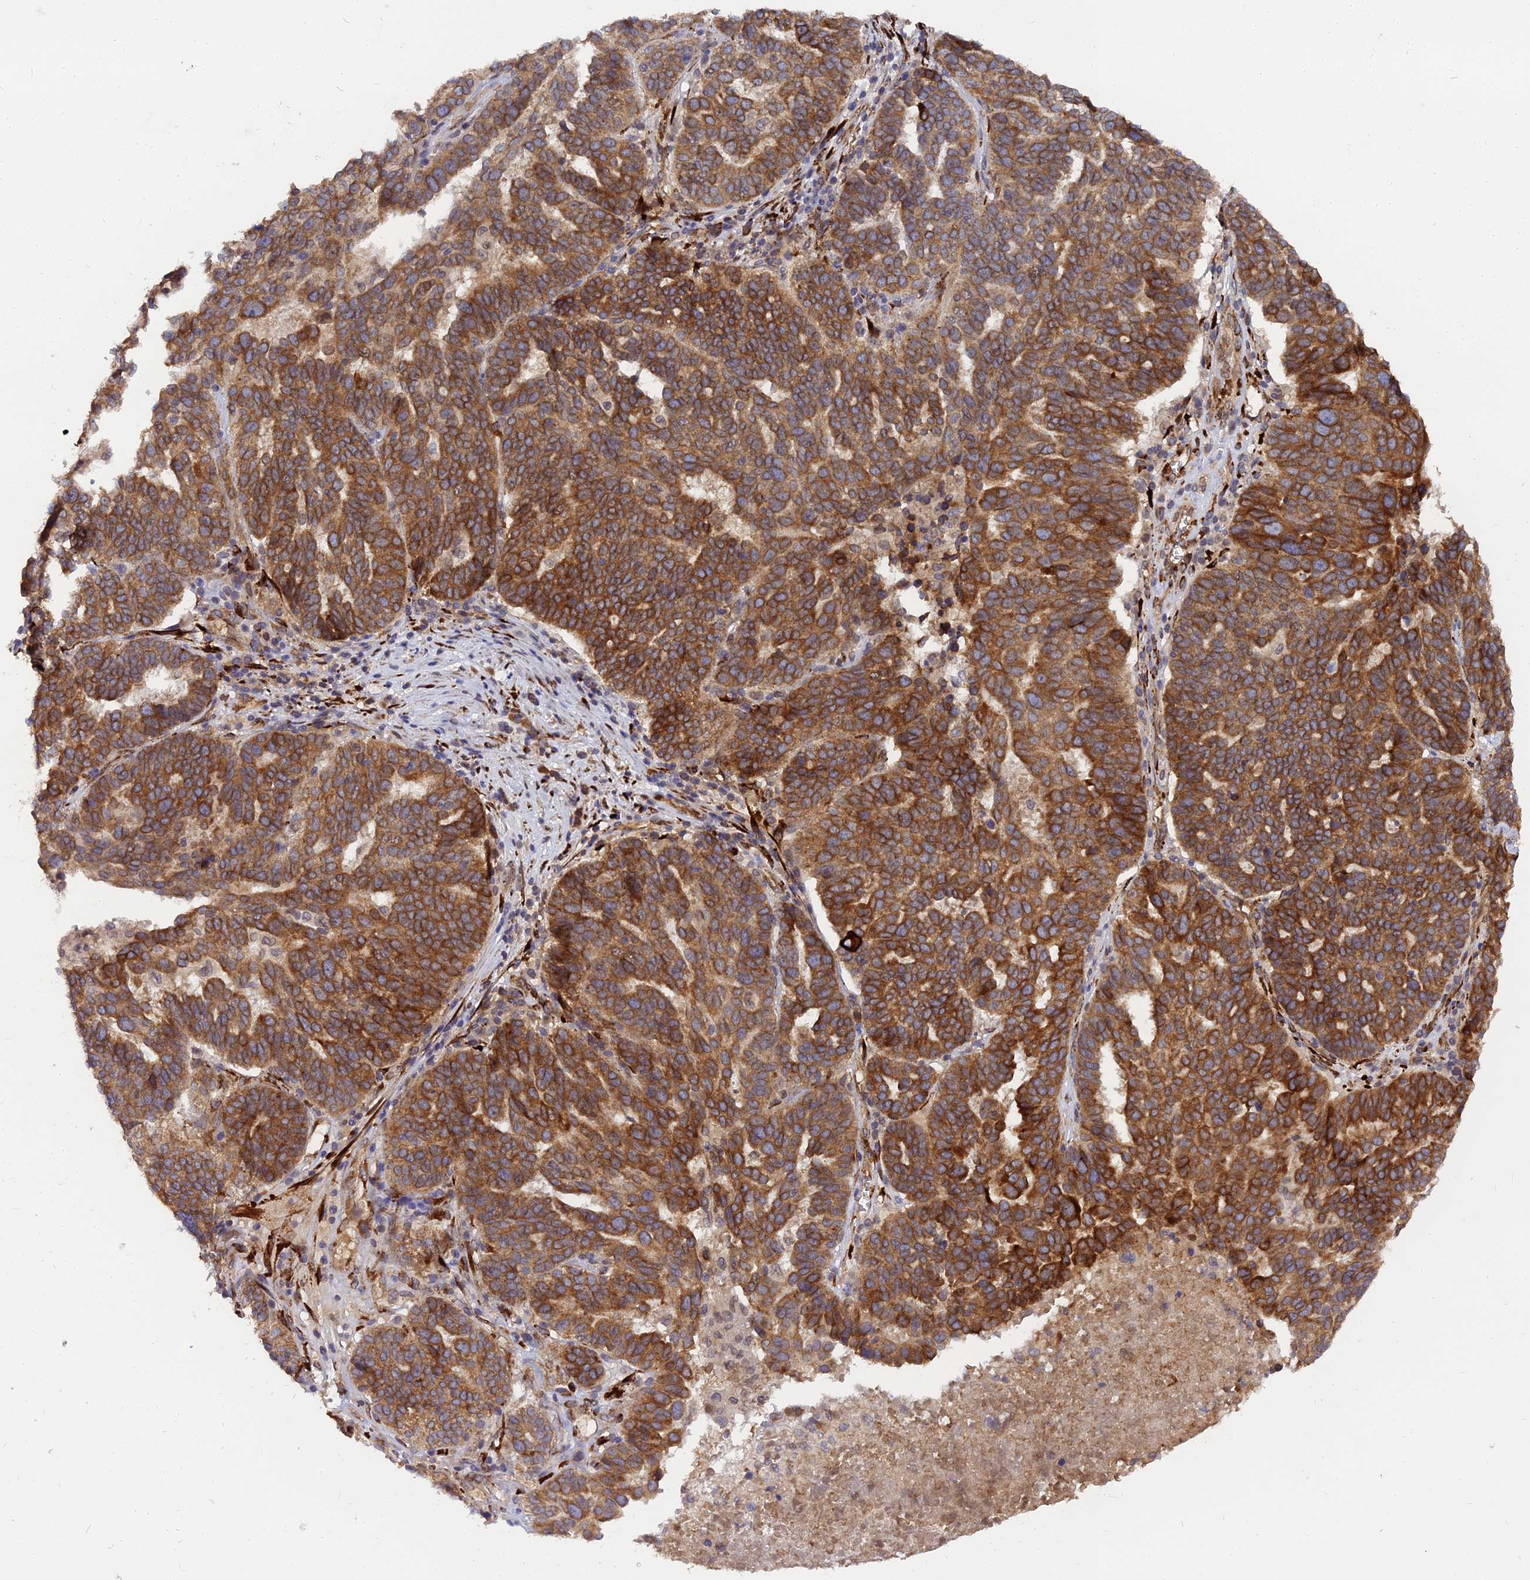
{"staining": {"intensity": "strong", "quantity": ">75%", "location": "cytoplasmic/membranous"}, "tissue": "ovarian cancer", "cell_type": "Tumor cells", "image_type": "cancer", "snomed": [{"axis": "morphology", "description": "Cystadenocarcinoma, serous, NOS"}, {"axis": "topography", "description": "Ovary"}], "caption": "This micrograph shows immunohistochemistry (IHC) staining of human ovarian cancer, with high strong cytoplasmic/membranous positivity in approximately >75% of tumor cells.", "gene": "PDE4D", "patient": {"sex": "female", "age": 59}}